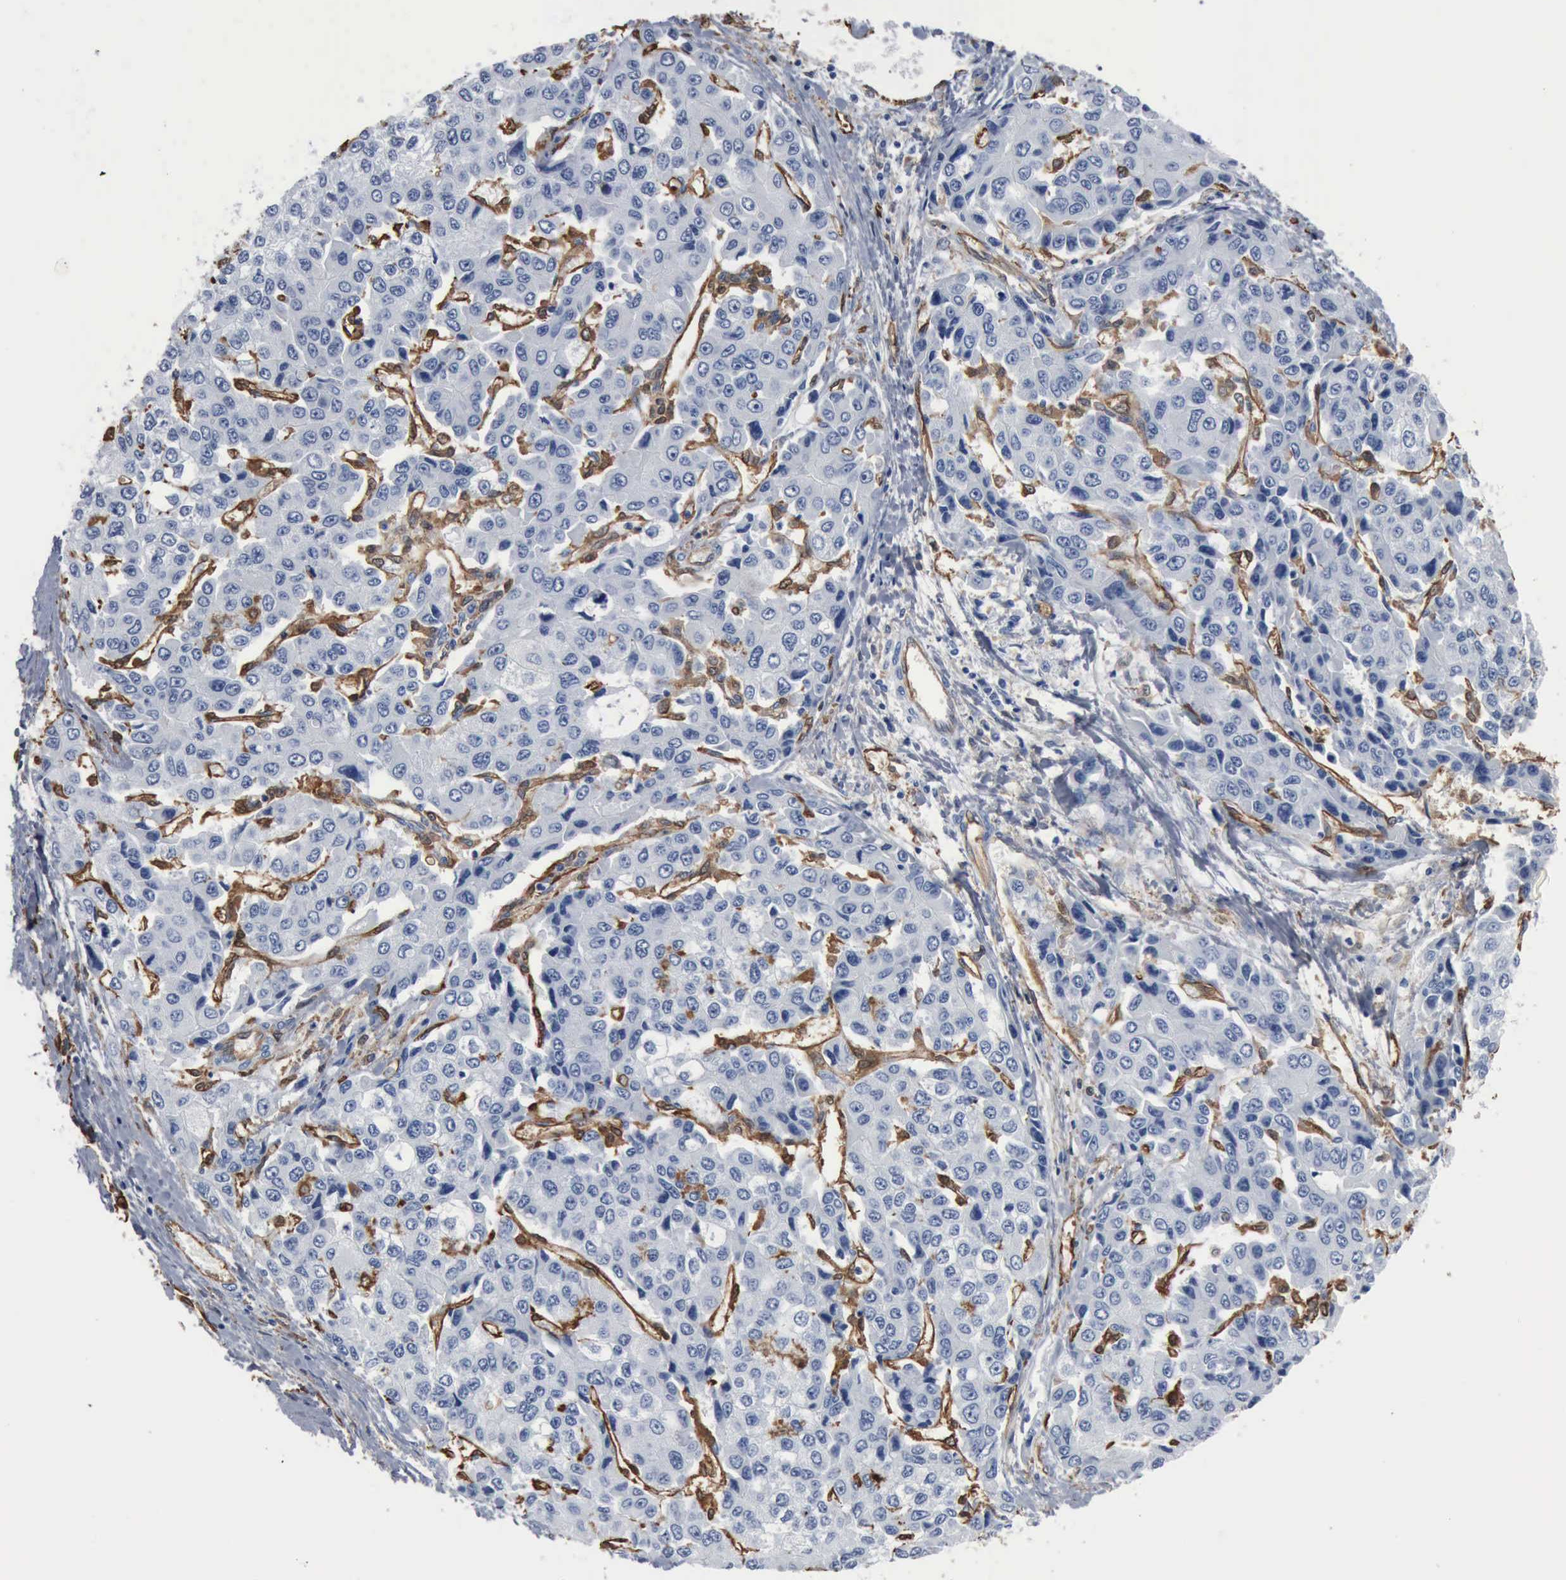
{"staining": {"intensity": "negative", "quantity": "none", "location": "none"}, "tissue": "liver cancer", "cell_type": "Tumor cells", "image_type": "cancer", "snomed": [{"axis": "morphology", "description": "Carcinoma, Hepatocellular, NOS"}, {"axis": "topography", "description": "Liver"}], "caption": "Liver cancer was stained to show a protein in brown. There is no significant staining in tumor cells. The staining is performed using DAB (3,3'-diaminobenzidine) brown chromogen with nuclei counter-stained in using hematoxylin.", "gene": "FSCN1", "patient": {"sex": "female", "age": 66}}